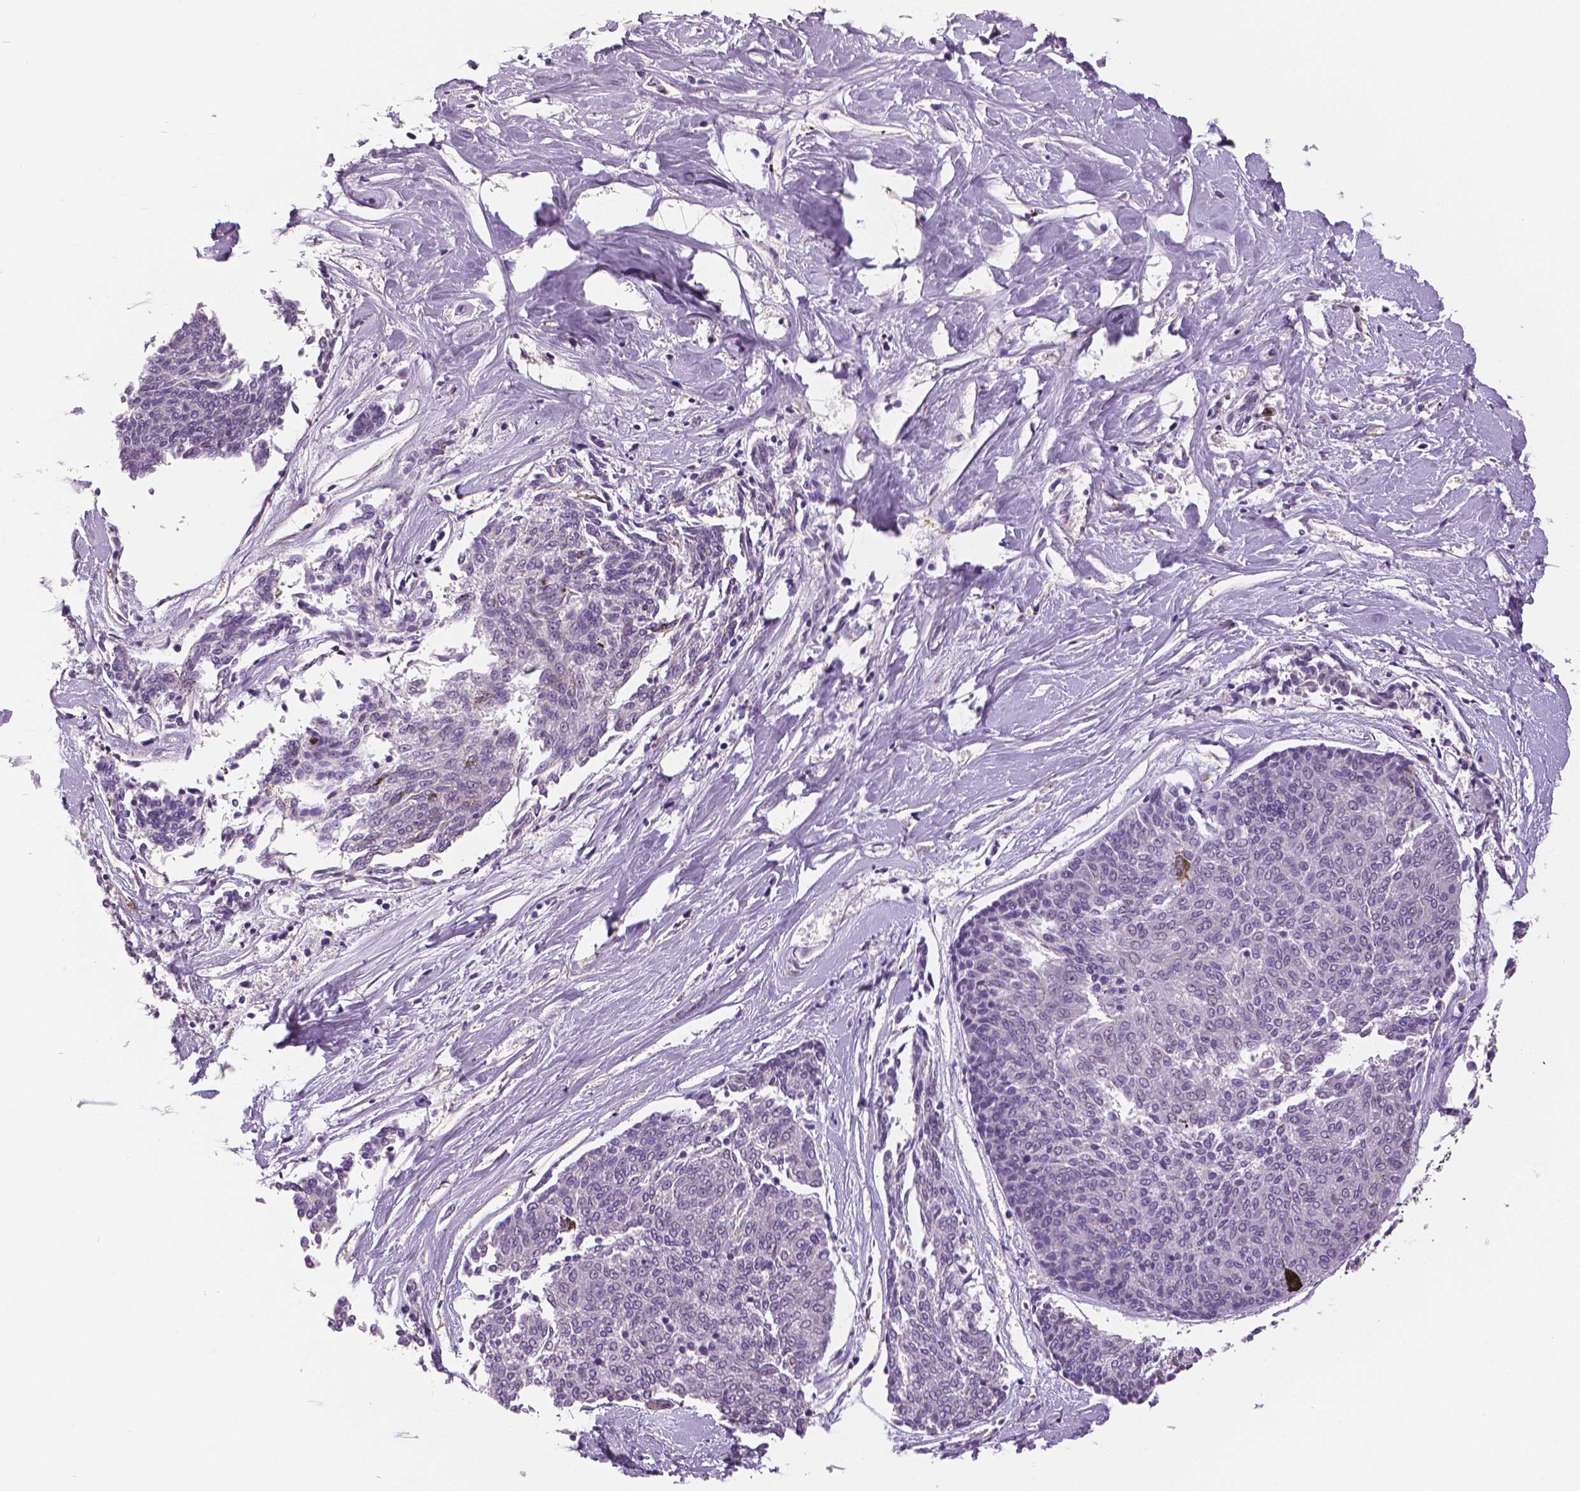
{"staining": {"intensity": "negative", "quantity": "none", "location": "none"}, "tissue": "melanoma", "cell_type": "Tumor cells", "image_type": "cancer", "snomed": [{"axis": "morphology", "description": "Malignant melanoma, NOS"}, {"axis": "topography", "description": "Skin"}], "caption": "Immunohistochemistry of malignant melanoma reveals no staining in tumor cells. The staining was performed using DAB to visualize the protein expression in brown, while the nuclei were stained in blue with hematoxylin (Magnification: 20x).", "gene": "MKI67", "patient": {"sex": "female", "age": 72}}